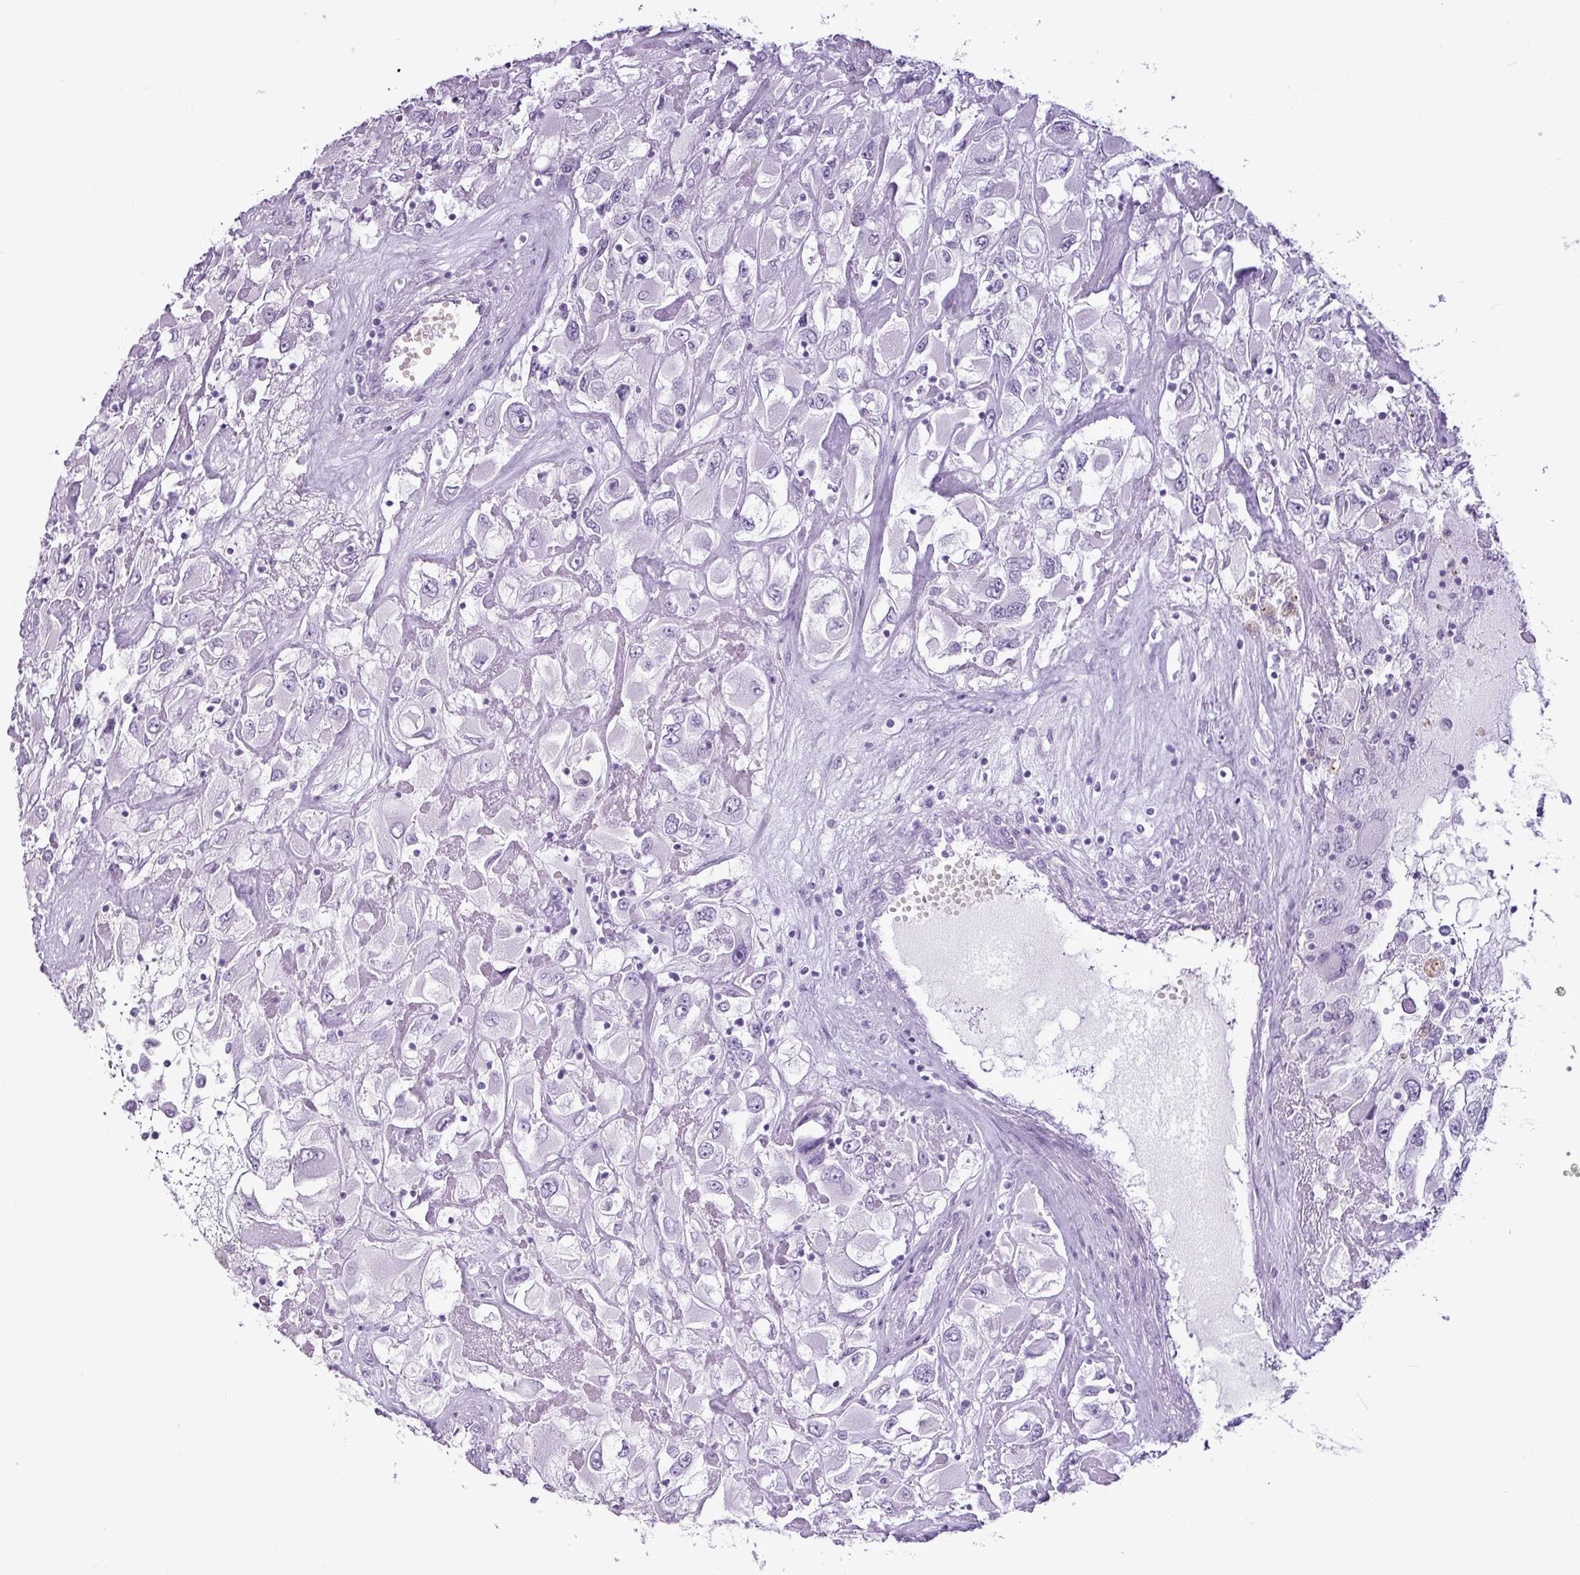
{"staining": {"intensity": "negative", "quantity": "none", "location": "none"}, "tissue": "renal cancer", "cell_type": "Tumor cells", "image_type": "cancer", "snomed": [{"axis": "morphology", "description": "Adenocarcinoma, NOS"}, {"axis": "topography", "description": "Kidney"}], "caption": "DAB (3,3'-diaminobenzidine) immunohistochemical staining of human renal cancer (adenocarcinoma) demonstrates no significant expression in tumor cells. (DAB immunohistochemistry (IHC), high magnification).", "gene": "AMY2A", "patient": {"sex": "female", "age": 52}}